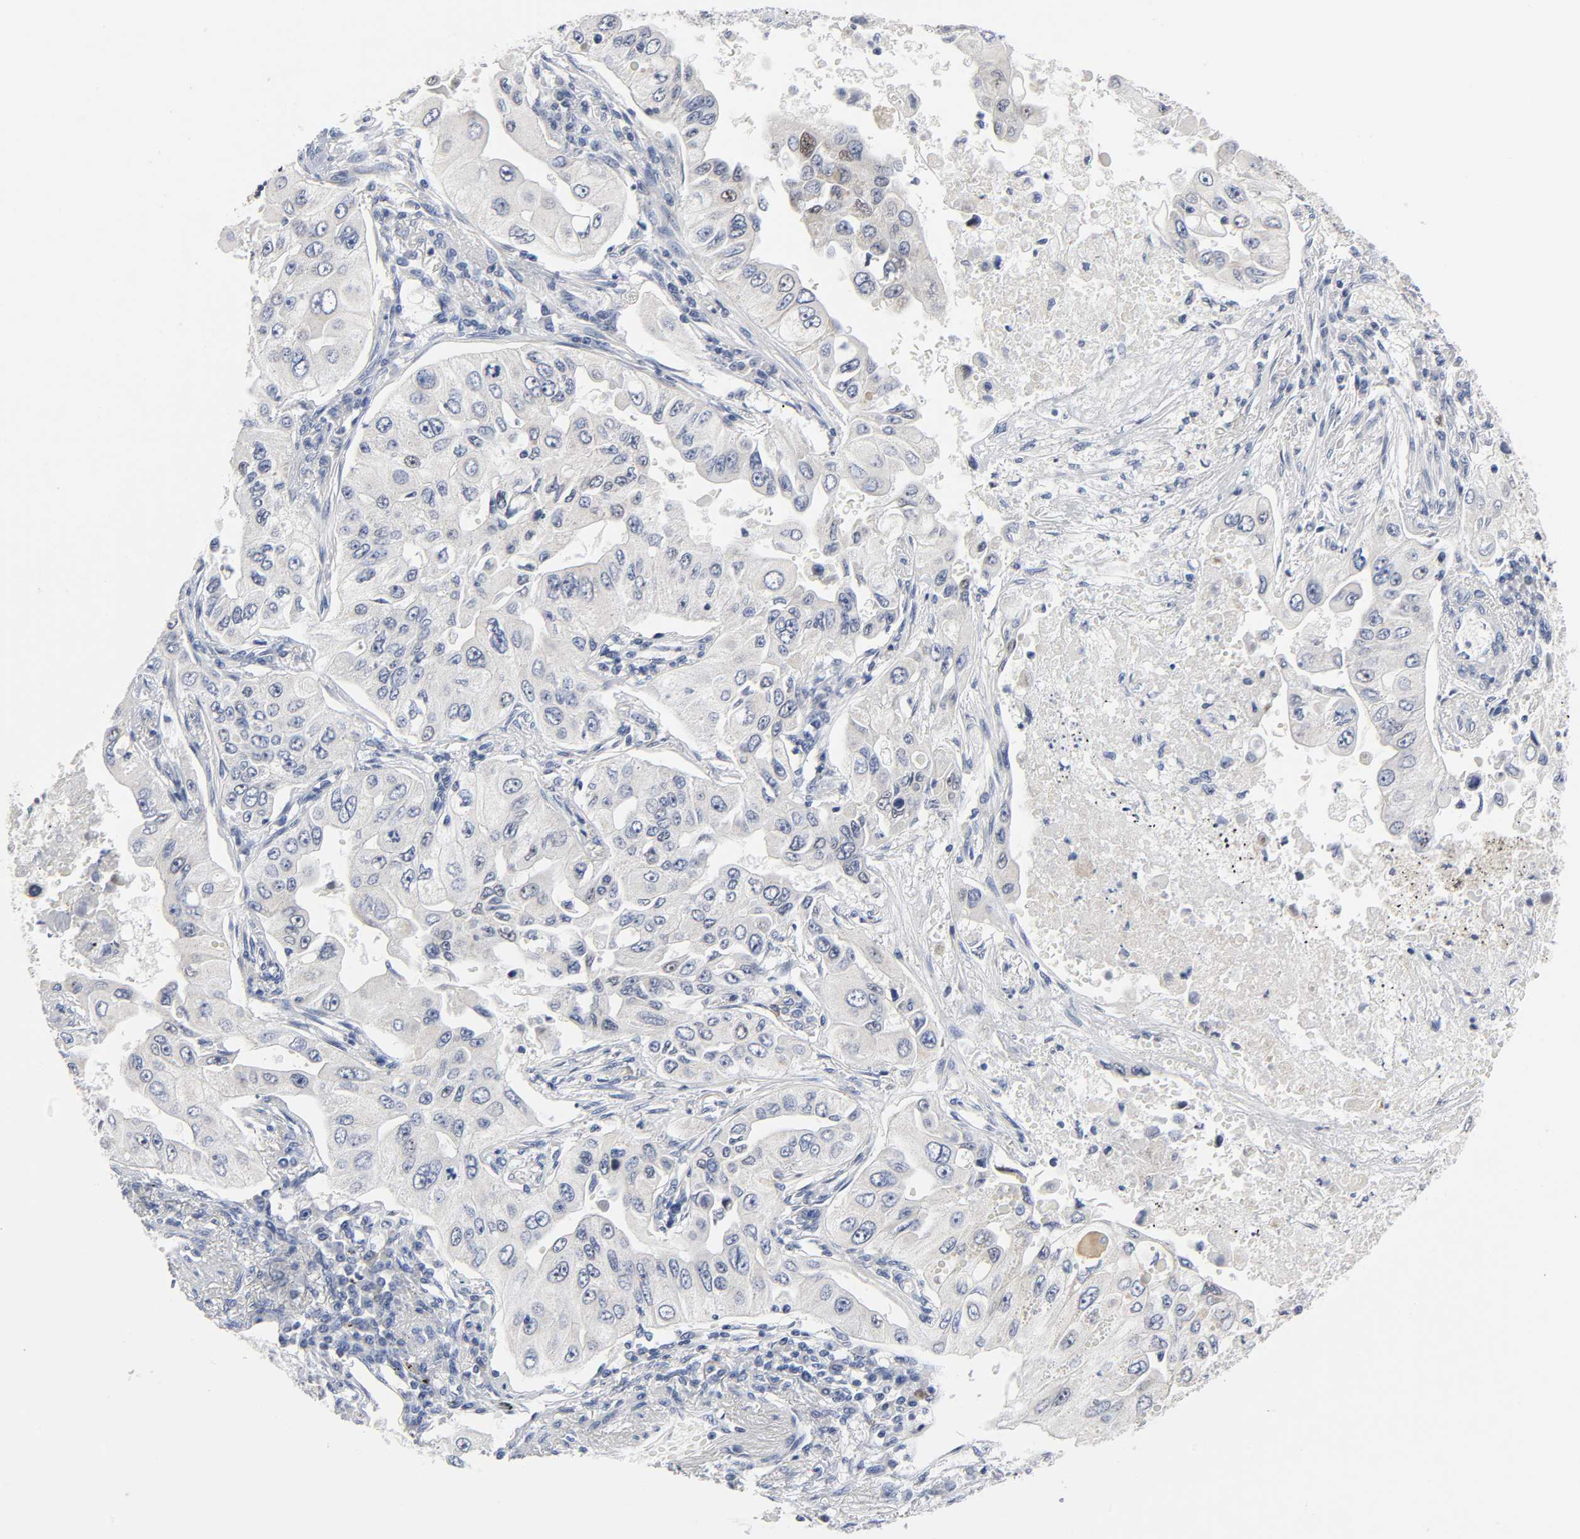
{"staining": {"intensity": "negative", "quantity": "none", "location": "none"}, "tissue": "lung cancer", "cell_type": "Tumor cells", "image_type": "cancer", "snomed": [{"axis": "morphology", "description": "Adenocarcinoma, NOS"}, {"axis": "topography", "description": "Lung"}], "caption": "The image displays no significant positivity in tumor cells of adenocarcinoma (lung).", "gene": "WEE1", "patient": {"sex": "male", "age": 84}}